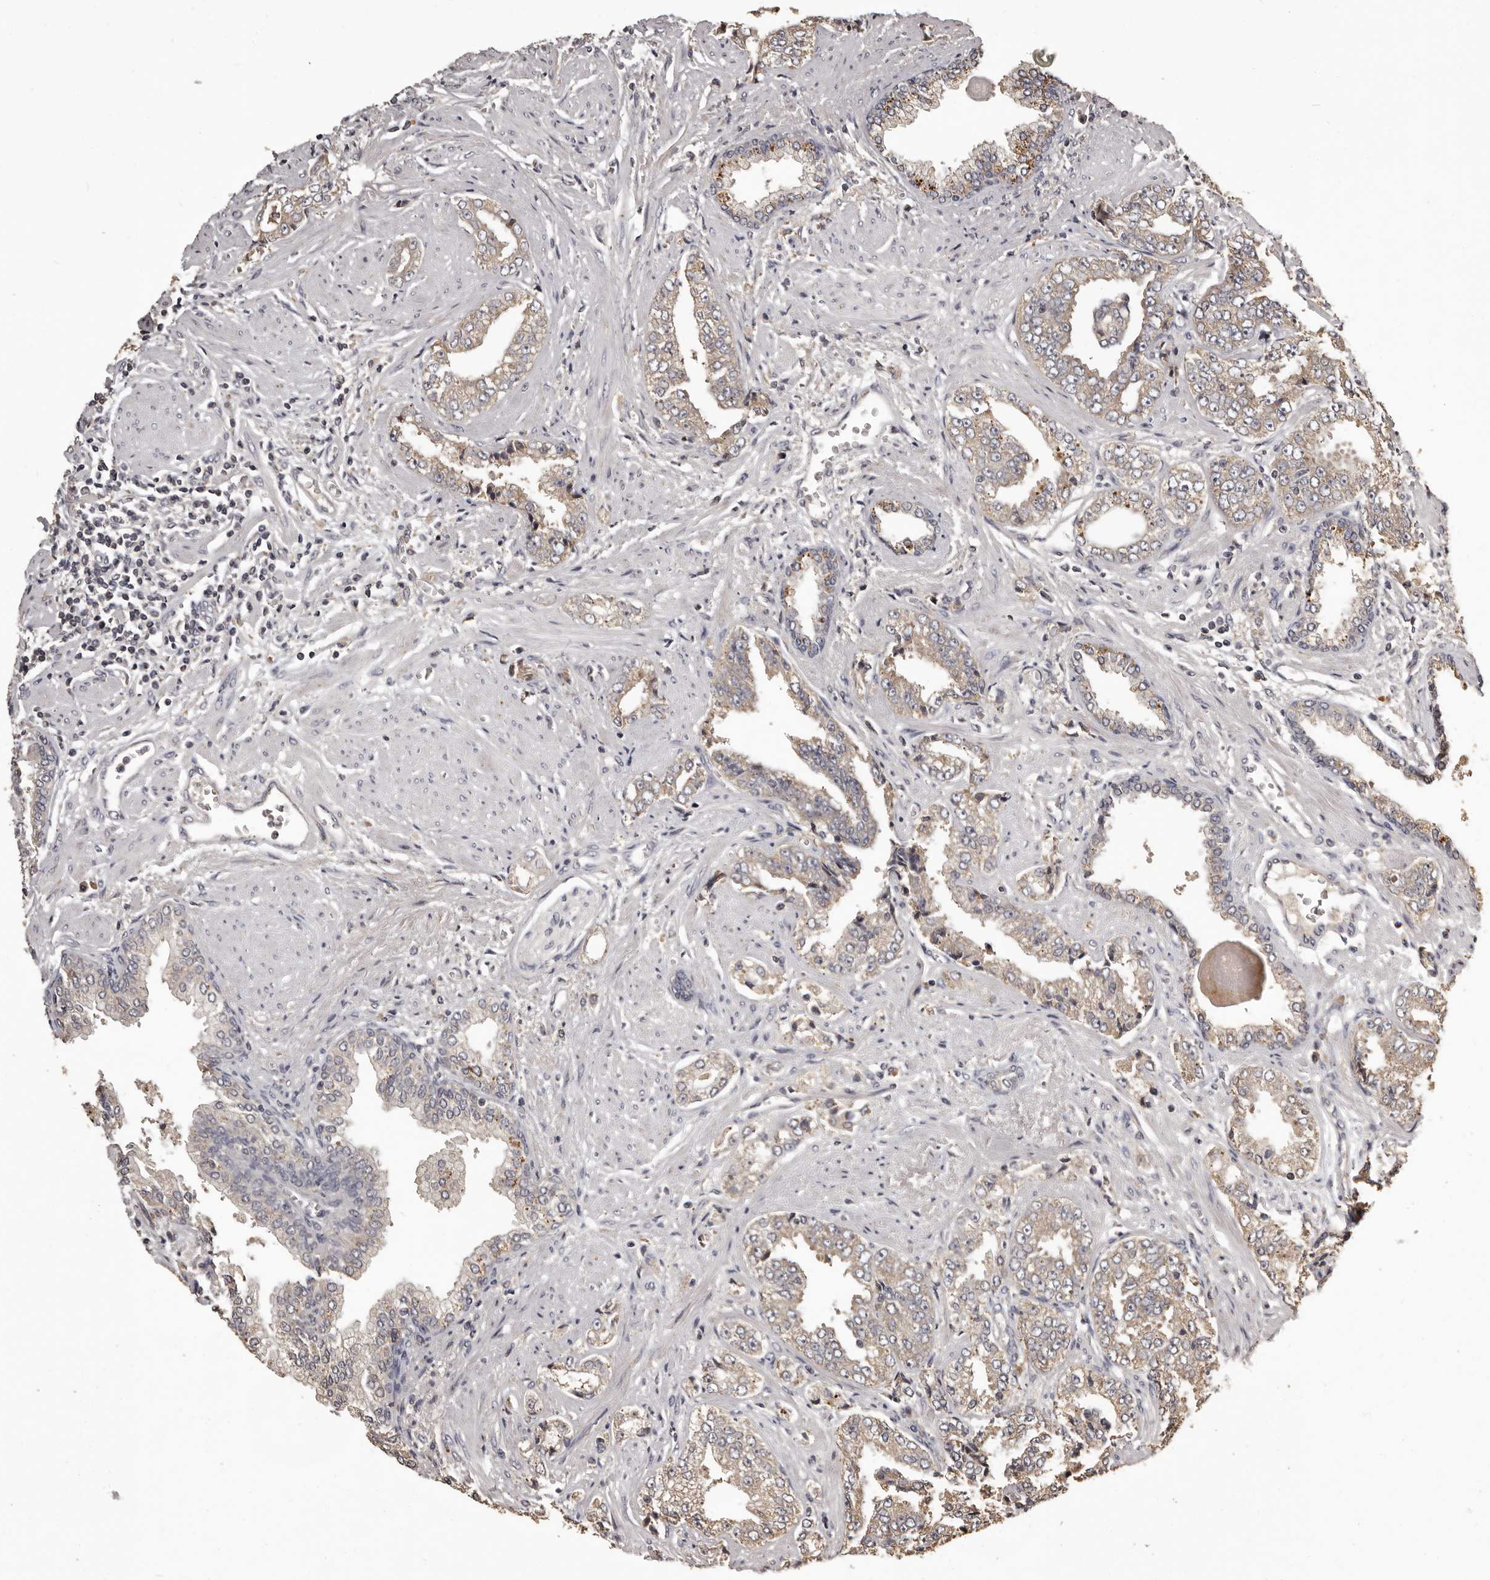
{"staining": {"intensity": "weak", "quantity": "25%-75%", "location": "cytoplasmic/membranous"}, "tissue": "prostate cancer", "cell_type": "Tumor cells", "image_type": "cancer", "snomed": [{"axis": "morphology", "description": "Adenocarcinoma, High grade"}, {"axis": "topography", "description": "Prostate"}], "caption": "The immunohistochemical stain labels weak cytoplasmic/membranous positivity in tumor cells of adenocarcinoma (high-grade) (prostate) tissue.", "gene": "MGAT5", "patient": {"sex": "male", "age": 71}}